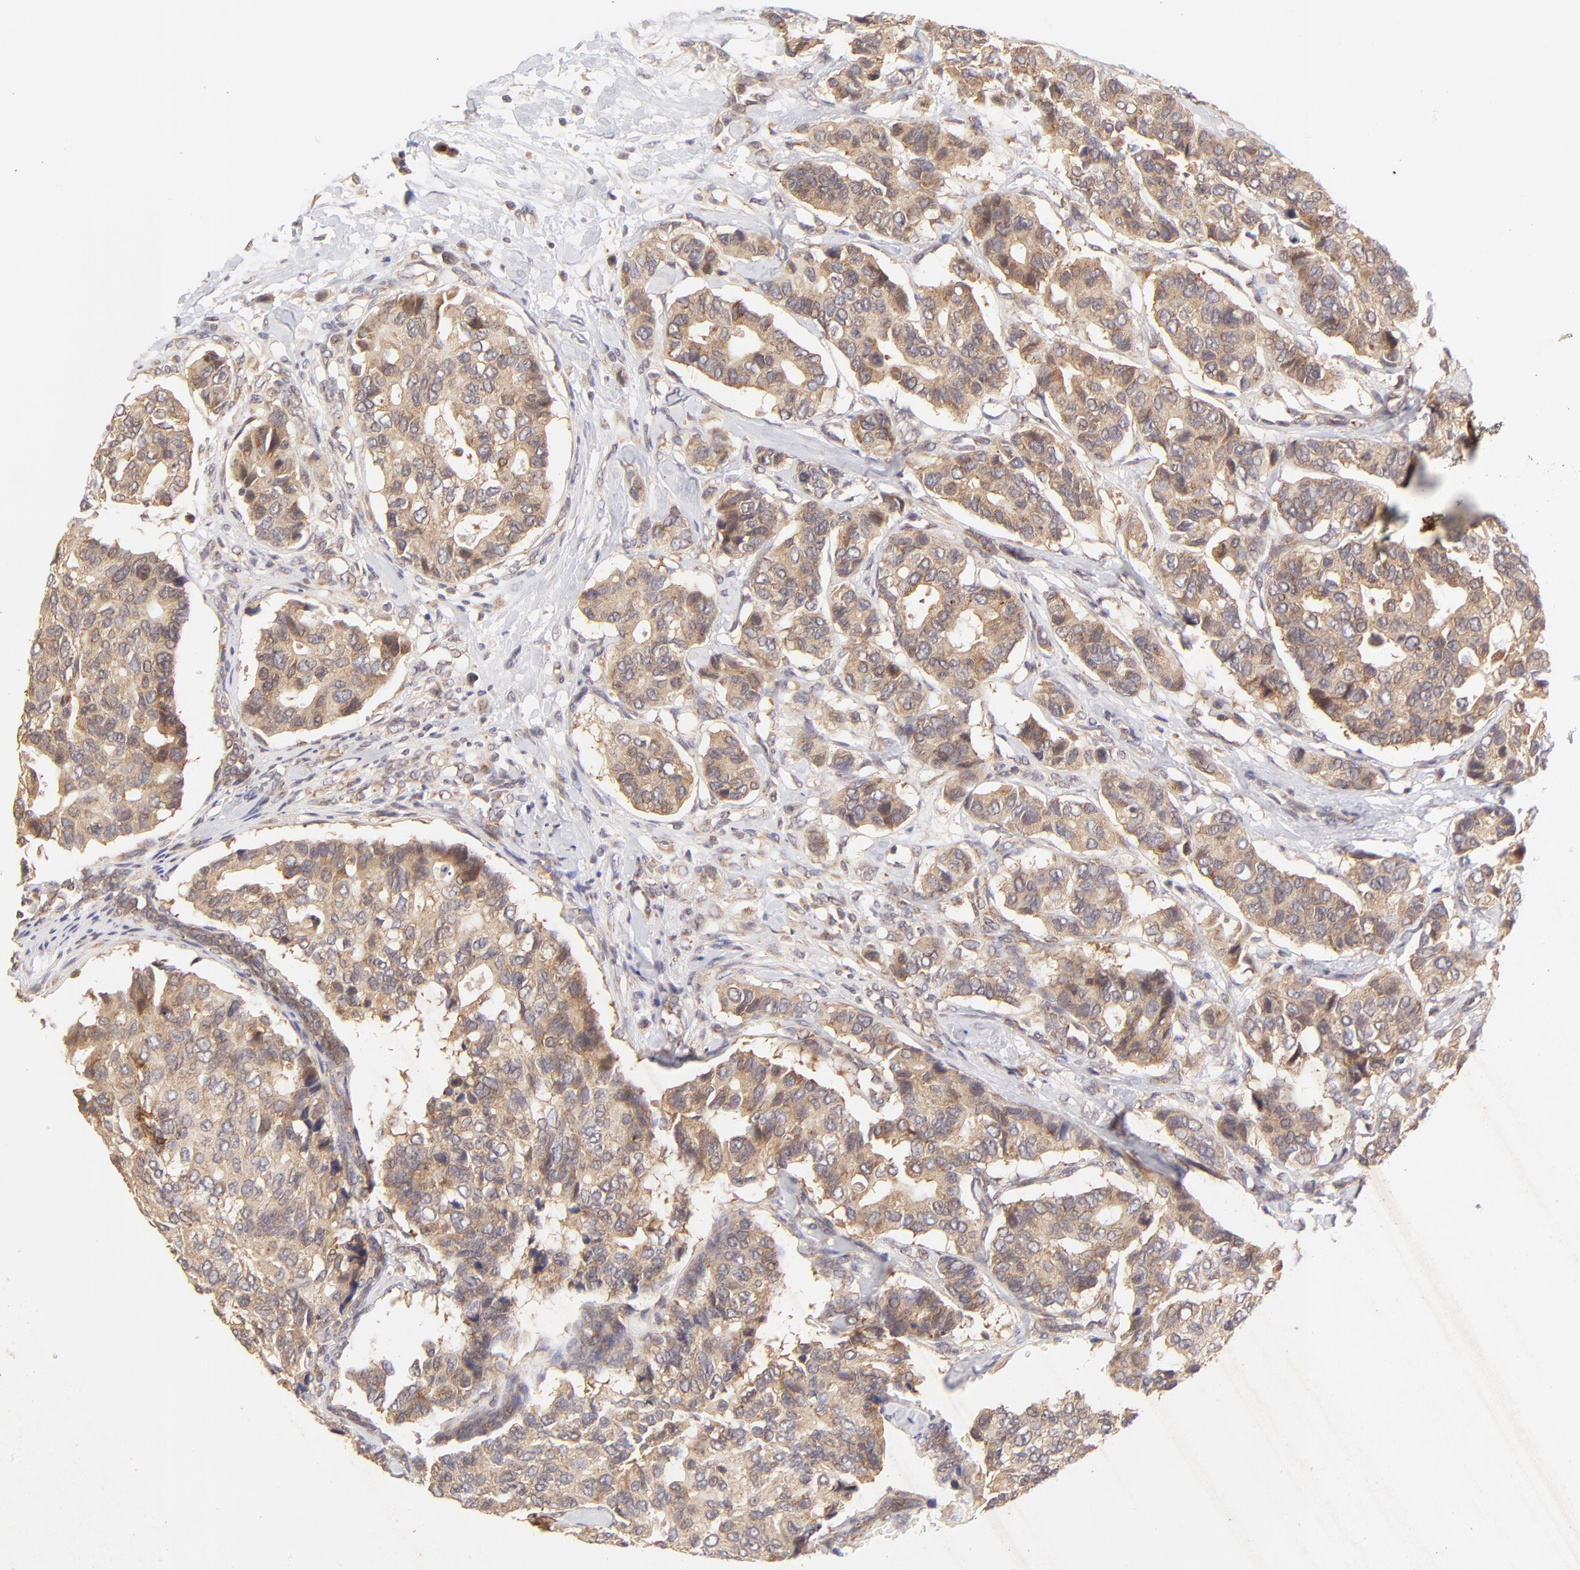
{"staining": {"intensity": "moderate", "quantity": ">75%", "location": "cytoplasmic/membranous"}, "tissue": "breast cancer", "cell_type": "Tumor cells", "image_type": "cancer", "snomed": [{"axis": "morphology", "description": "Duct carcinoma"}, {"axis": "topography", "description": "Breast"}], "caption": "A photomicrograph of human breast cancer stained for a protein exhibits moderate cytoplasmic/membranous brown staining in tumor cells.", "gene": "TNRC6B", "patient": {"sex": "female", "age": 69}}